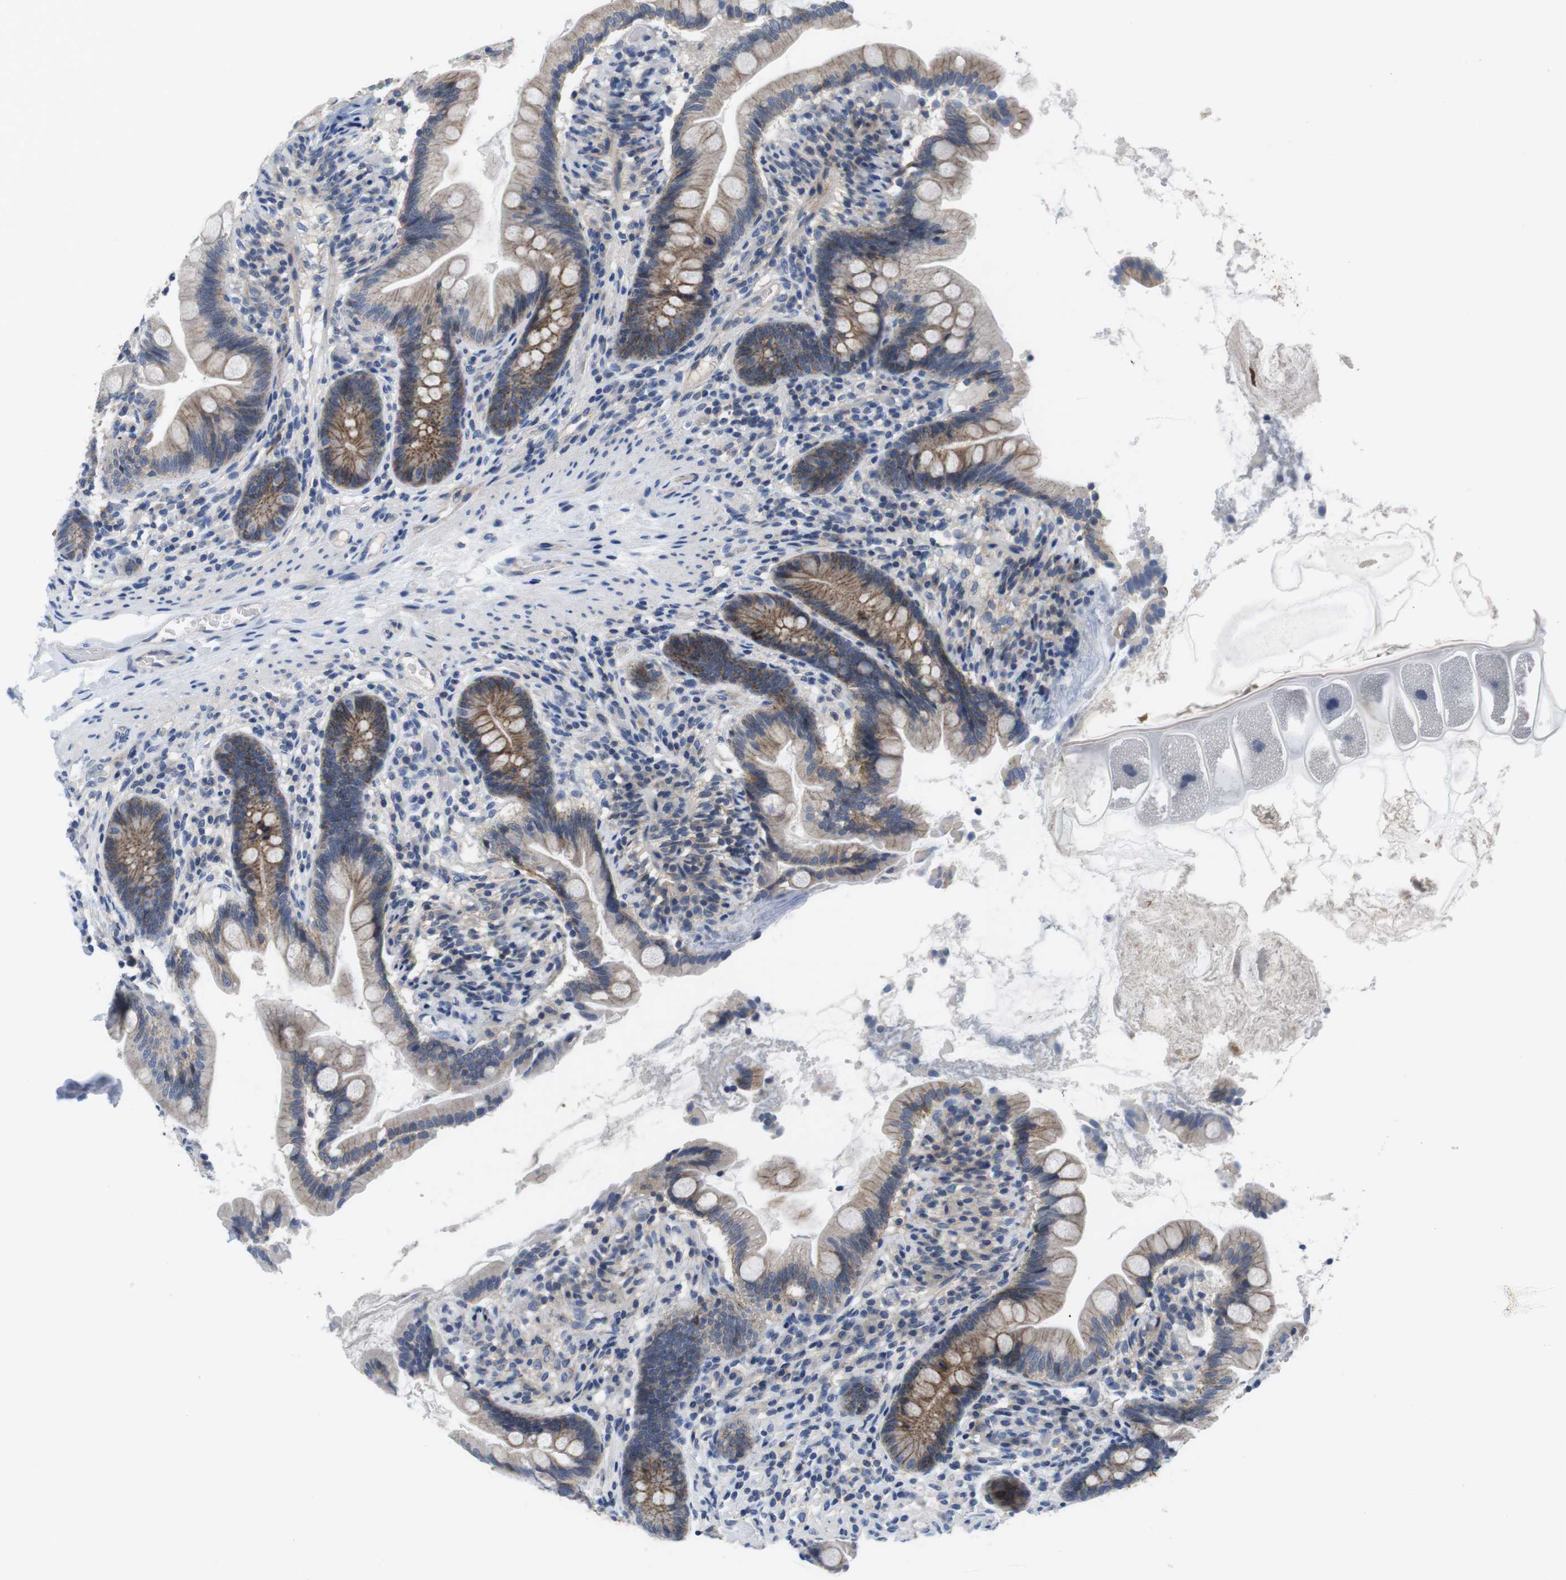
{"staining": {"intensity": "moderate", "quantity": "25%-75%", "location": "cytoplasmic/membranous"}, "tissue": "small intestine", "cell_type": "Glandular cells", "image_type": "normal", "snomed": [{"axis": "morphology", "description": "Normal tissue, NOS"}, {"axis": "topography", "description": "Small intestine"}], "caption": "Immunohistochemical staining of unremarkable small intestine reveals 25%-75% levels of moderate cytoplasmic/membranous protein staining in about 25%-75% of glandular cells. (IHC, brightfield microscopy, high magnification).", "gene": "SCRIB", "patient": {"sex": "female", "age": 56}}